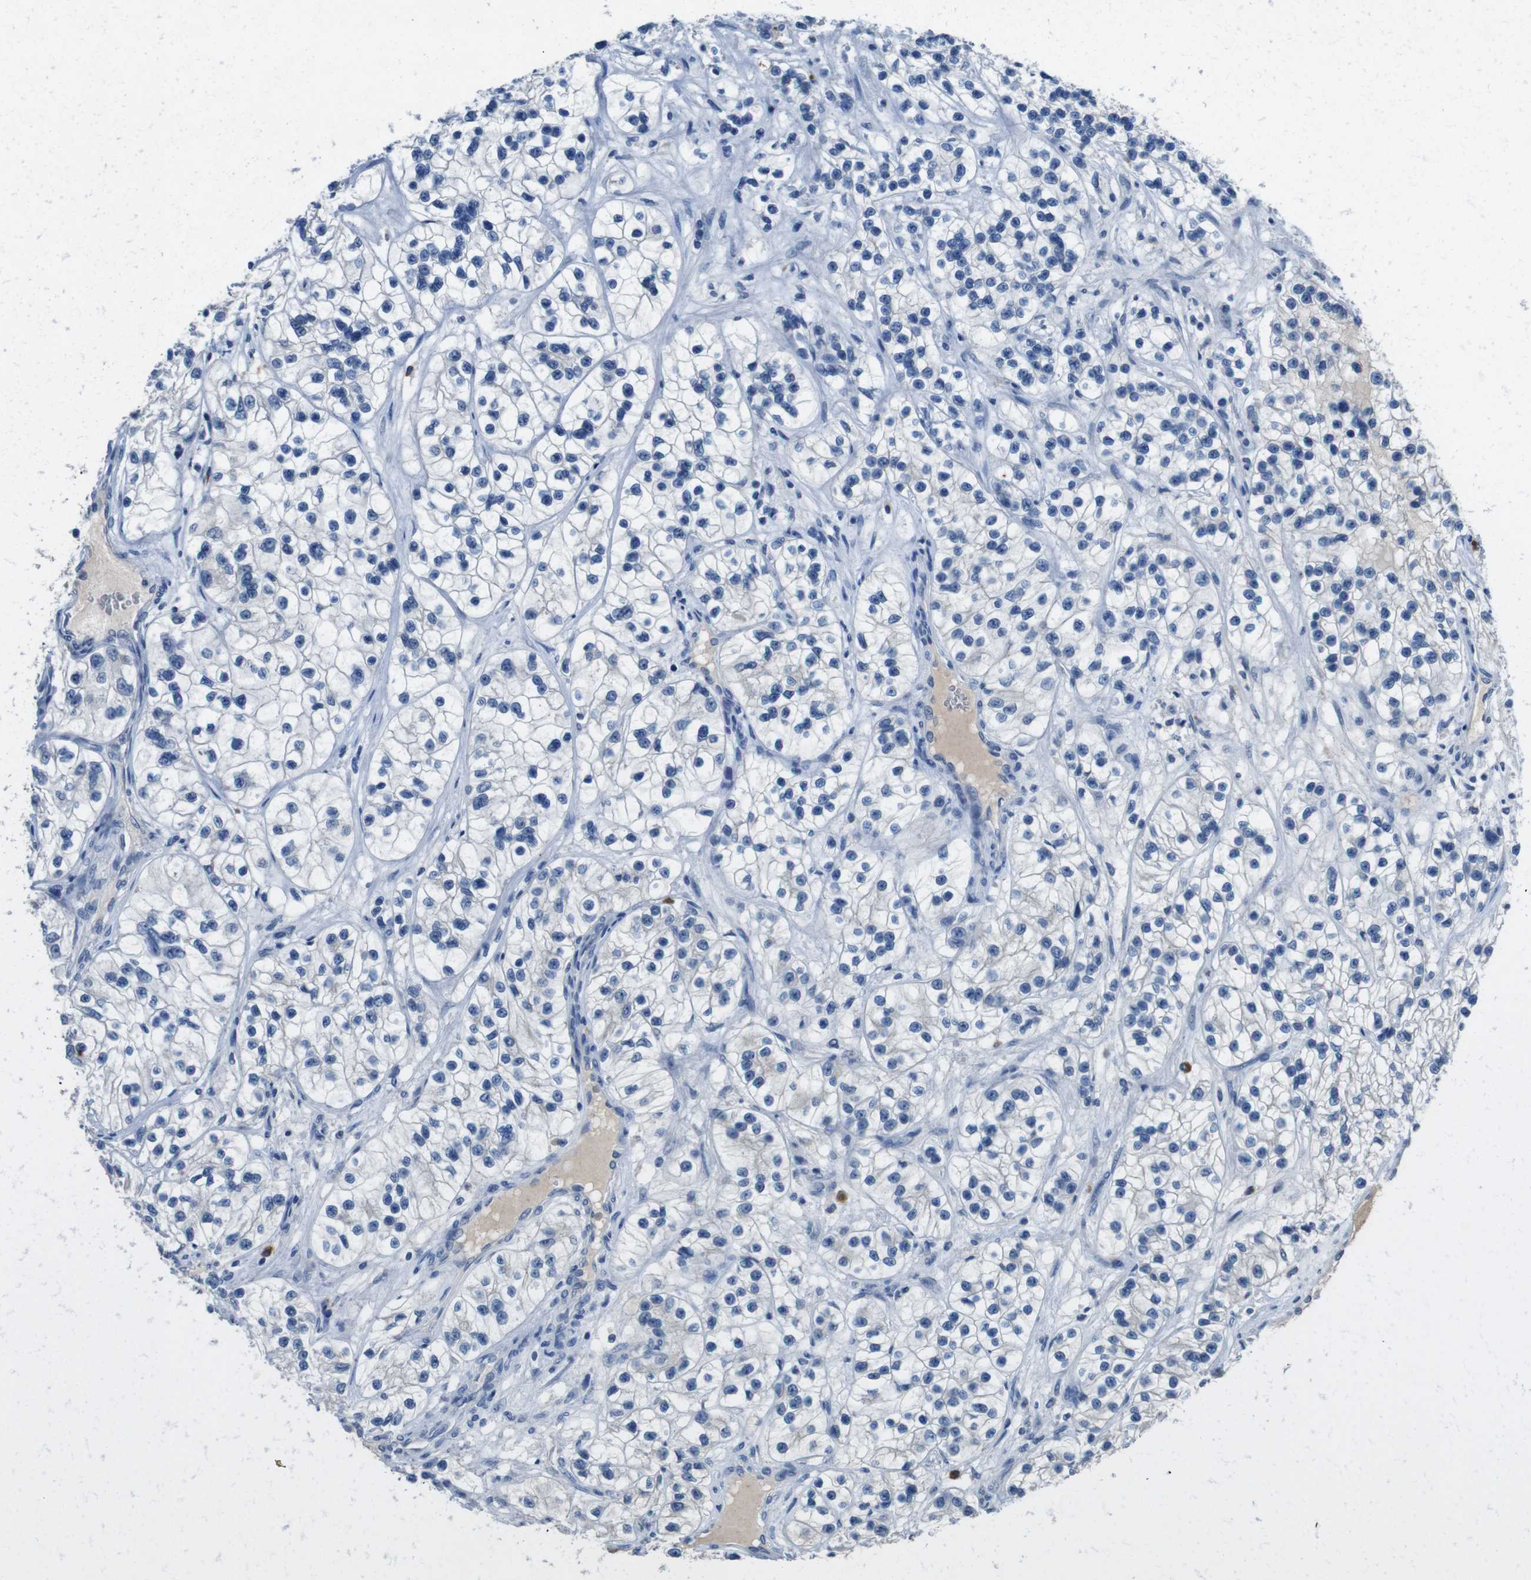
{"staining": {"intensity": "negative", "quantity": "none", "location": "none"}, "tissue": "renal cancer", "cell_type": "Tumor cells", "image_type": "cancer", "snomed": [{"axis": "morphology", "description": "Adenocarcinoma, NOS"}, {"axis": "topography", "description": "Kidney"}], "caption": "High power microscopy photomicrograph of an IHC image of renal cancer, revealing no significant positivity in tumor cells.", "gene": "SLC2A8", "patient": {"sex": "female", "age": 57}}